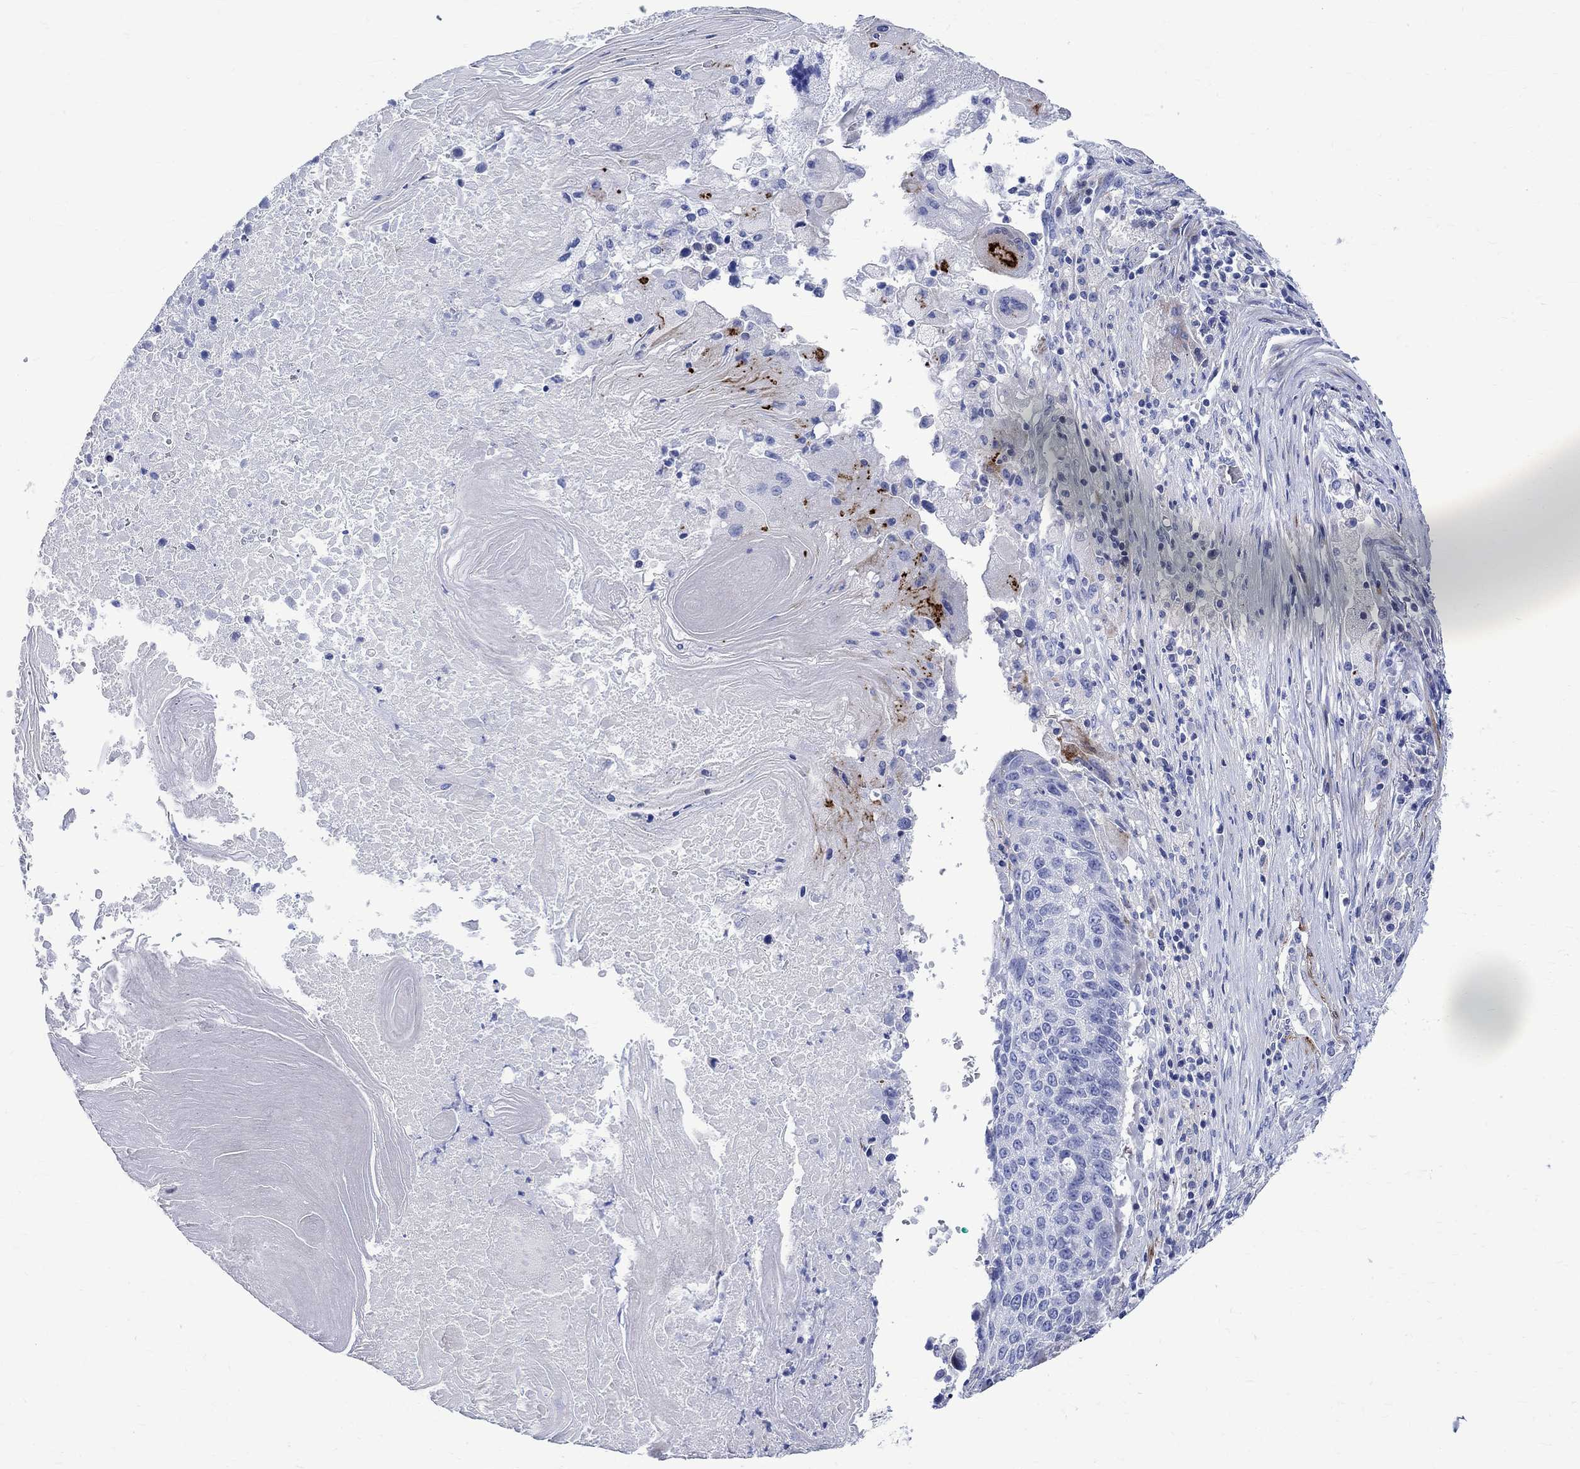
{"staining": {"intensity": "negative", "quantity": "none", "location": "none"}, "tissue": "lung cancer", "cell_type": "Tumor cells", "image_type": "cancer", "snomed": [{"axis": "morphology", "description": "Squamous cell carcinoma, NOS"}, {"axis": "topography", "description": "Lung"}], "caption": "Protein analysis of lung squamous cell carcinoma displays no significant positivity in tumor cells.", "gene": "PARVB", "patient": {"sex": "male", "age": 73}}